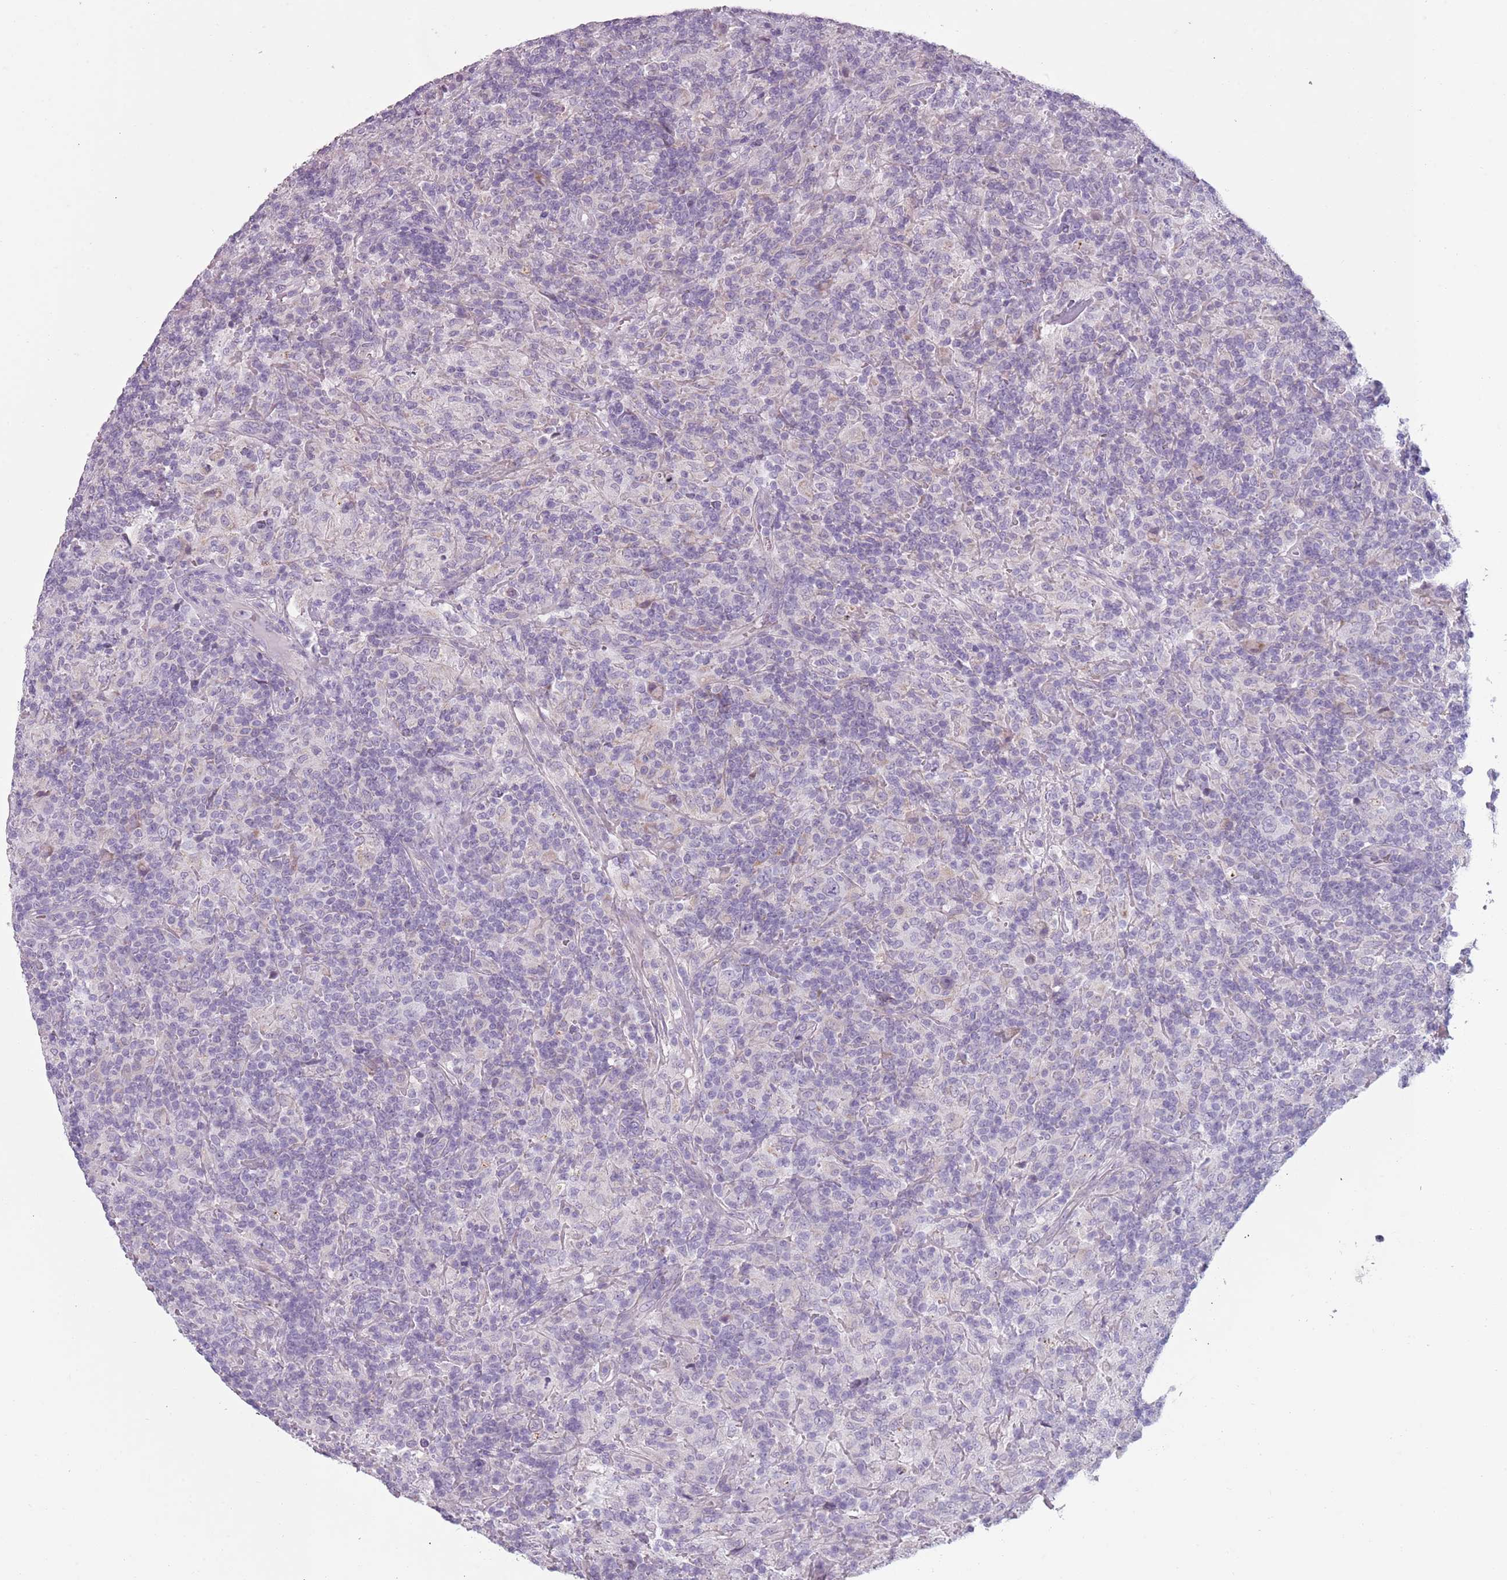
{"staining": {"intensity": "negative", "quantity": "none", "location": "none"}, "tissue": "lymphoma", "cell_type": "Tumor cells", "image_type": "cancer", "snomed": [{"axis": "morphology", "description": "Hodgkin's disease, NOS"}, {"axis": "topography", "description": "Lymph node"}], "caption": "Human lymphoma stained for a protein using immunohistochemistry demonstrates no expression in tumor cells.", "gene": "MEGF8", "patient": {"sex": "male", "age": 70}}